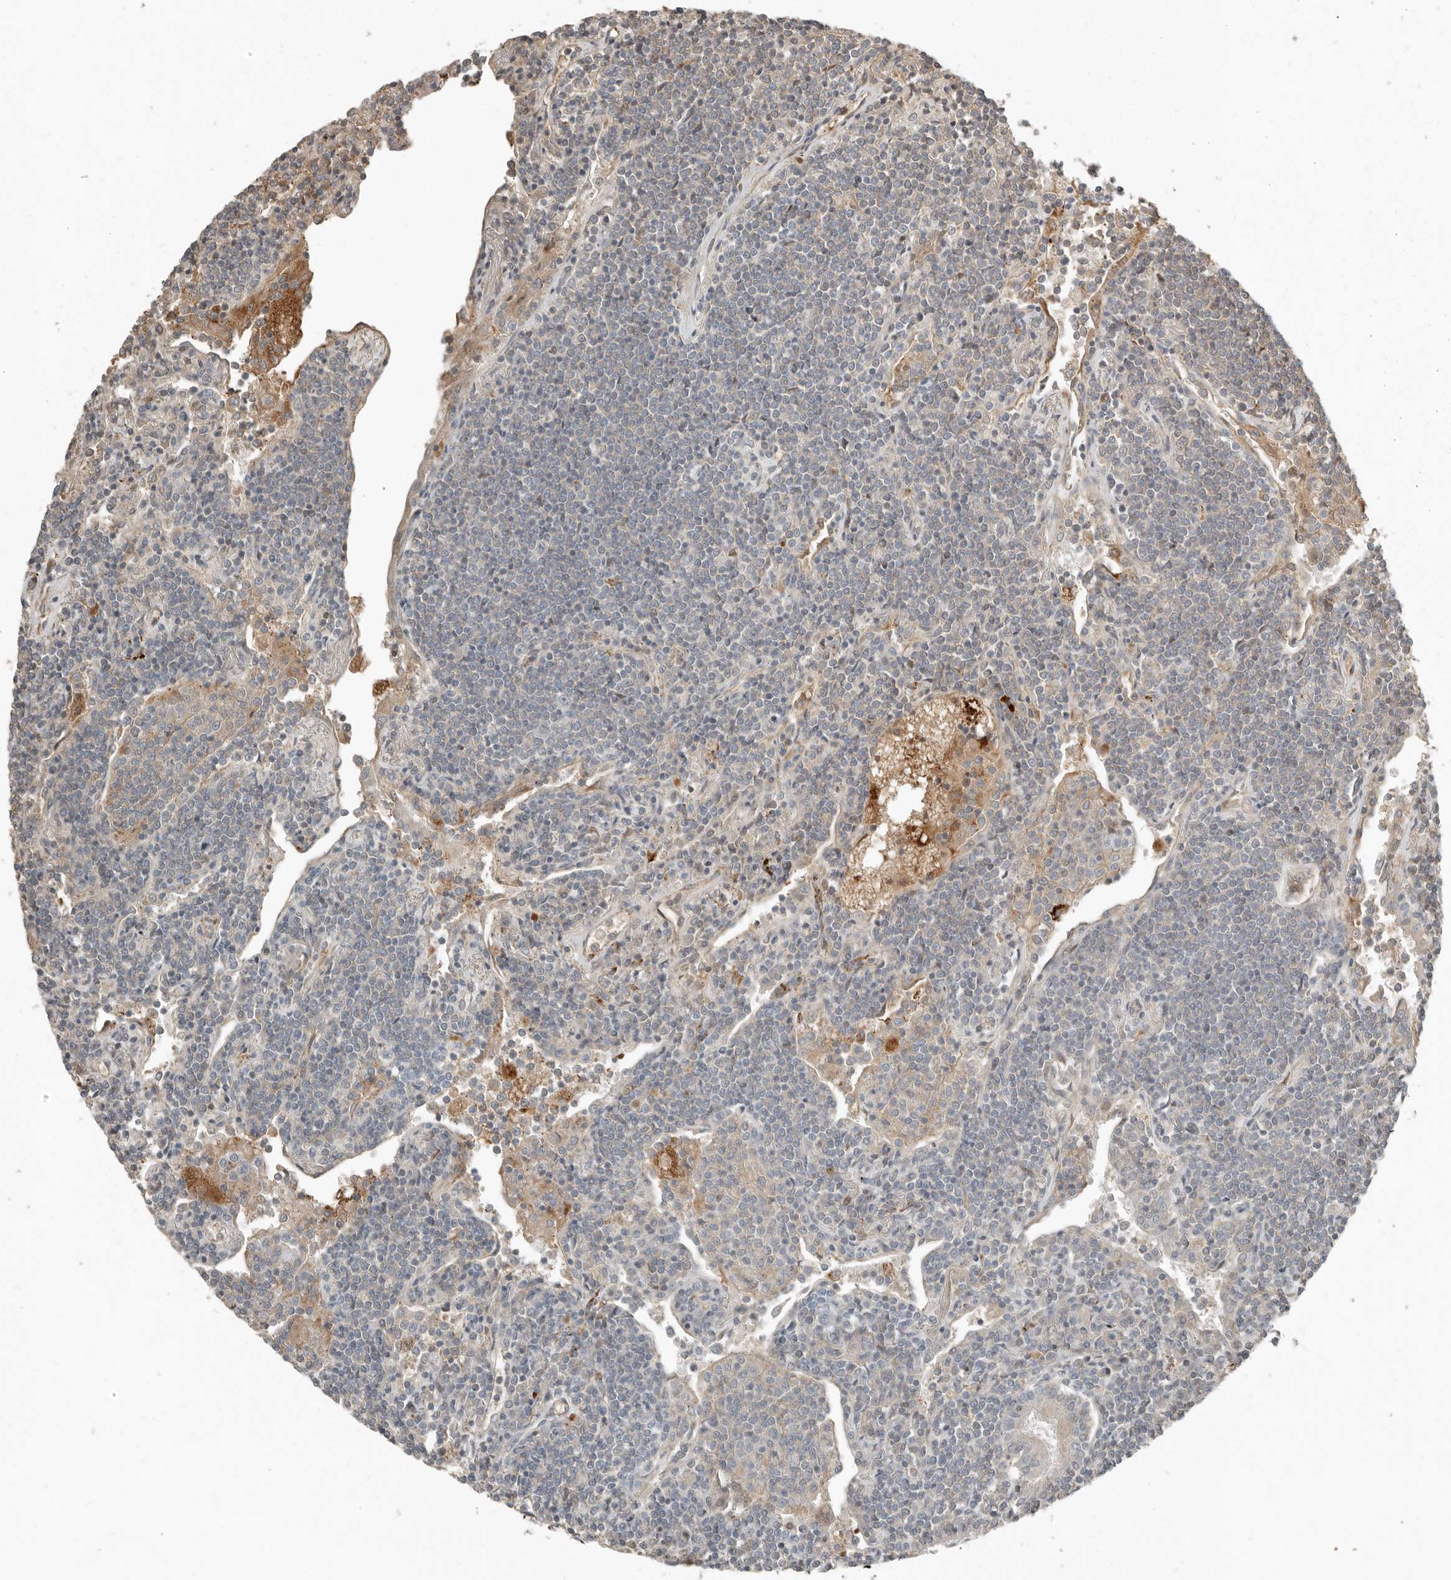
{"staining": {"intensity": "negative", "quantity": "none", "location": "none"}, "tissue": "lymphoma", "cell_type": "Tumor cells", "image_type": "cancer", "snomed": [{"axis": "morphology", "description": "Malignant lymphoma, non-Hodgkin's type, Low grade"}, {"axis": "topography", "description": "Lung"}], "caption": "The micrograph shows no staining of tumor cells in malignant lymphoma, non-Hodgkin's type (low-grade).", "gene": "KLHL38", "patient": {"sex": "female", "age": 71}}